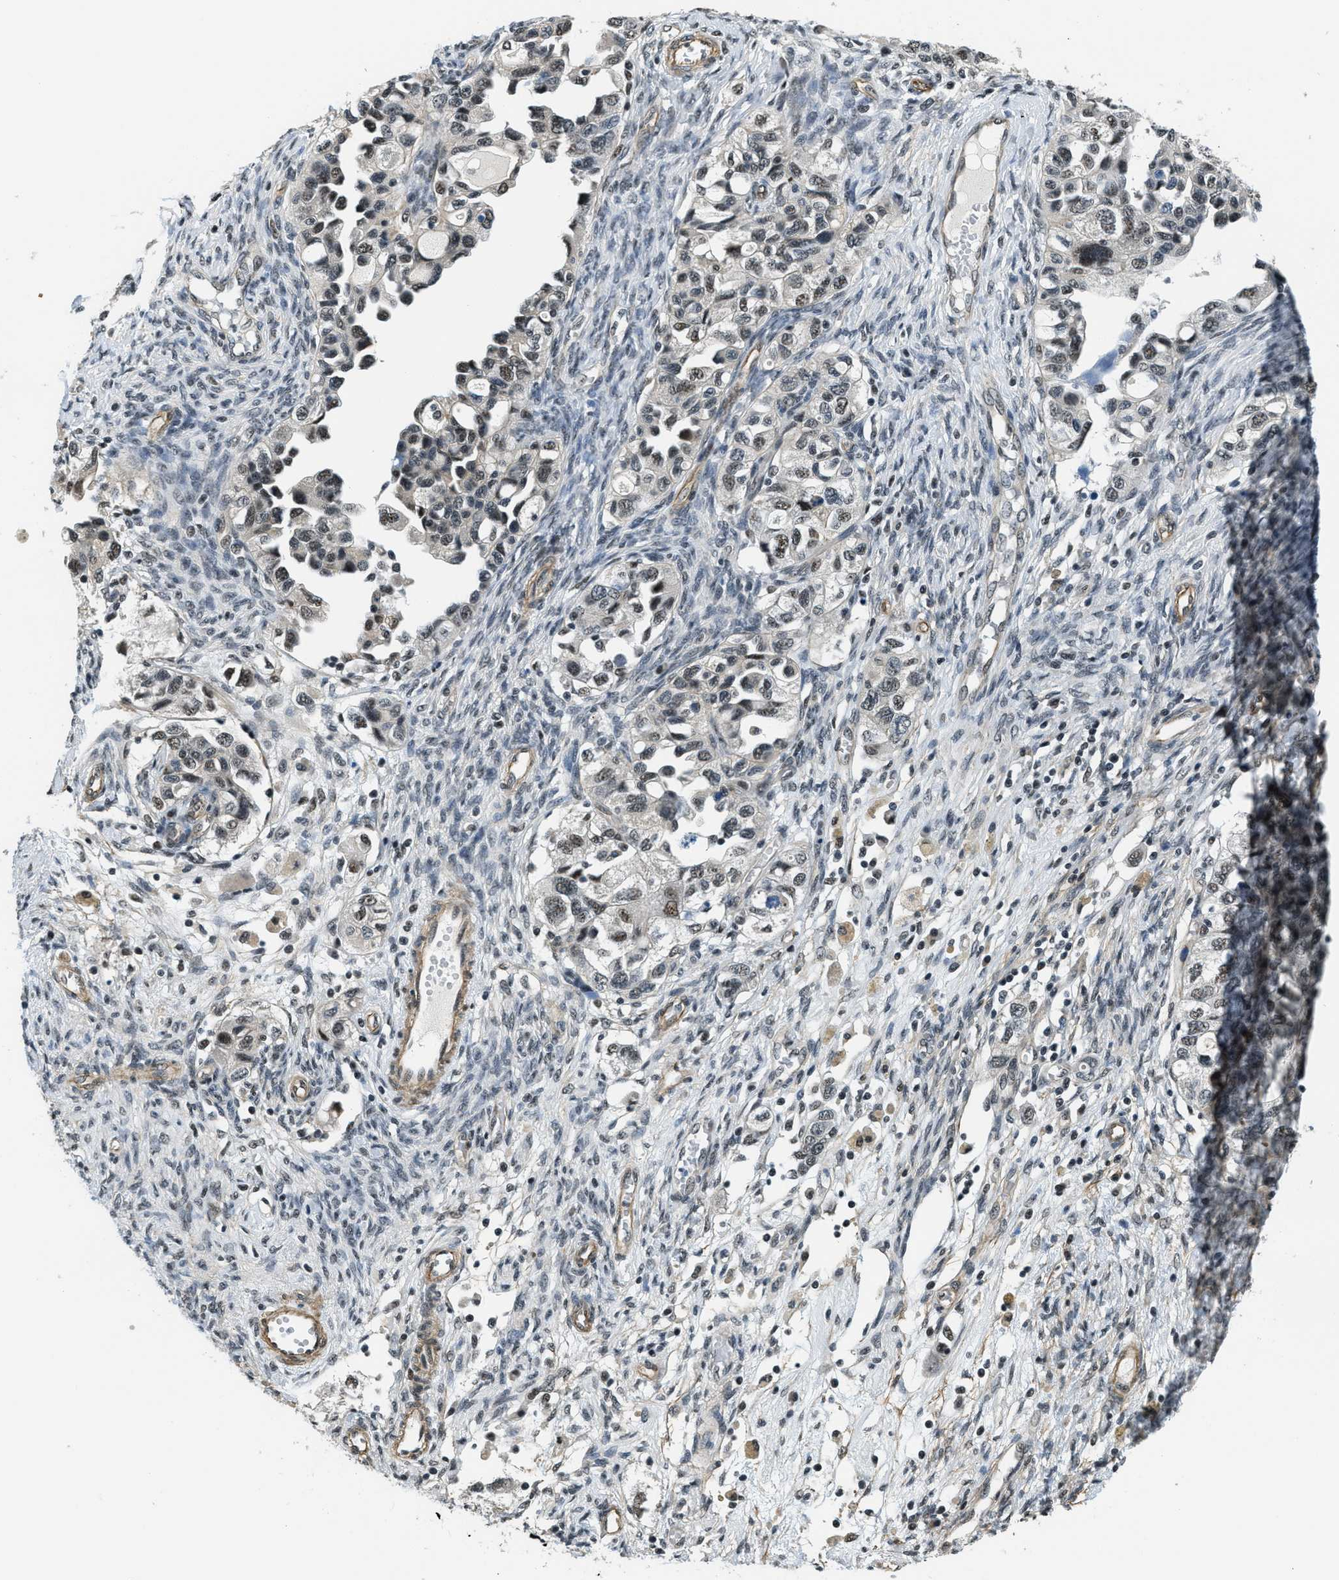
{"staining": {"intensity": "weak", "quantity": ">75%", "location": "nuclear"}, "tissue": "ovarian cancer", "cell_type": "Tumor cells", "image_type": "cancer", "snomed": [{"axis": "morphology", "description": "Carcinoma, NOS"}, {"axis": "morphology", "description": "Cystadenocarcinoma, serous, NOS"}, {"axis": "topography", "description": "Ovary"}], "caption": "DAB (3,3'-diaminobenzidine) immunohistochemical staining of ovarian carcinoma shows weak nuclear protein staining in approximately >75% of tumor cells. The staining is performed using DAB (3,3'-diaminobenzidine) brown chromogen to label protein expression. The nuclei are counter-stained blue using hematoxylin.", "gene": "CFAP36", "patient": {"sex": "female", "age": 69}}